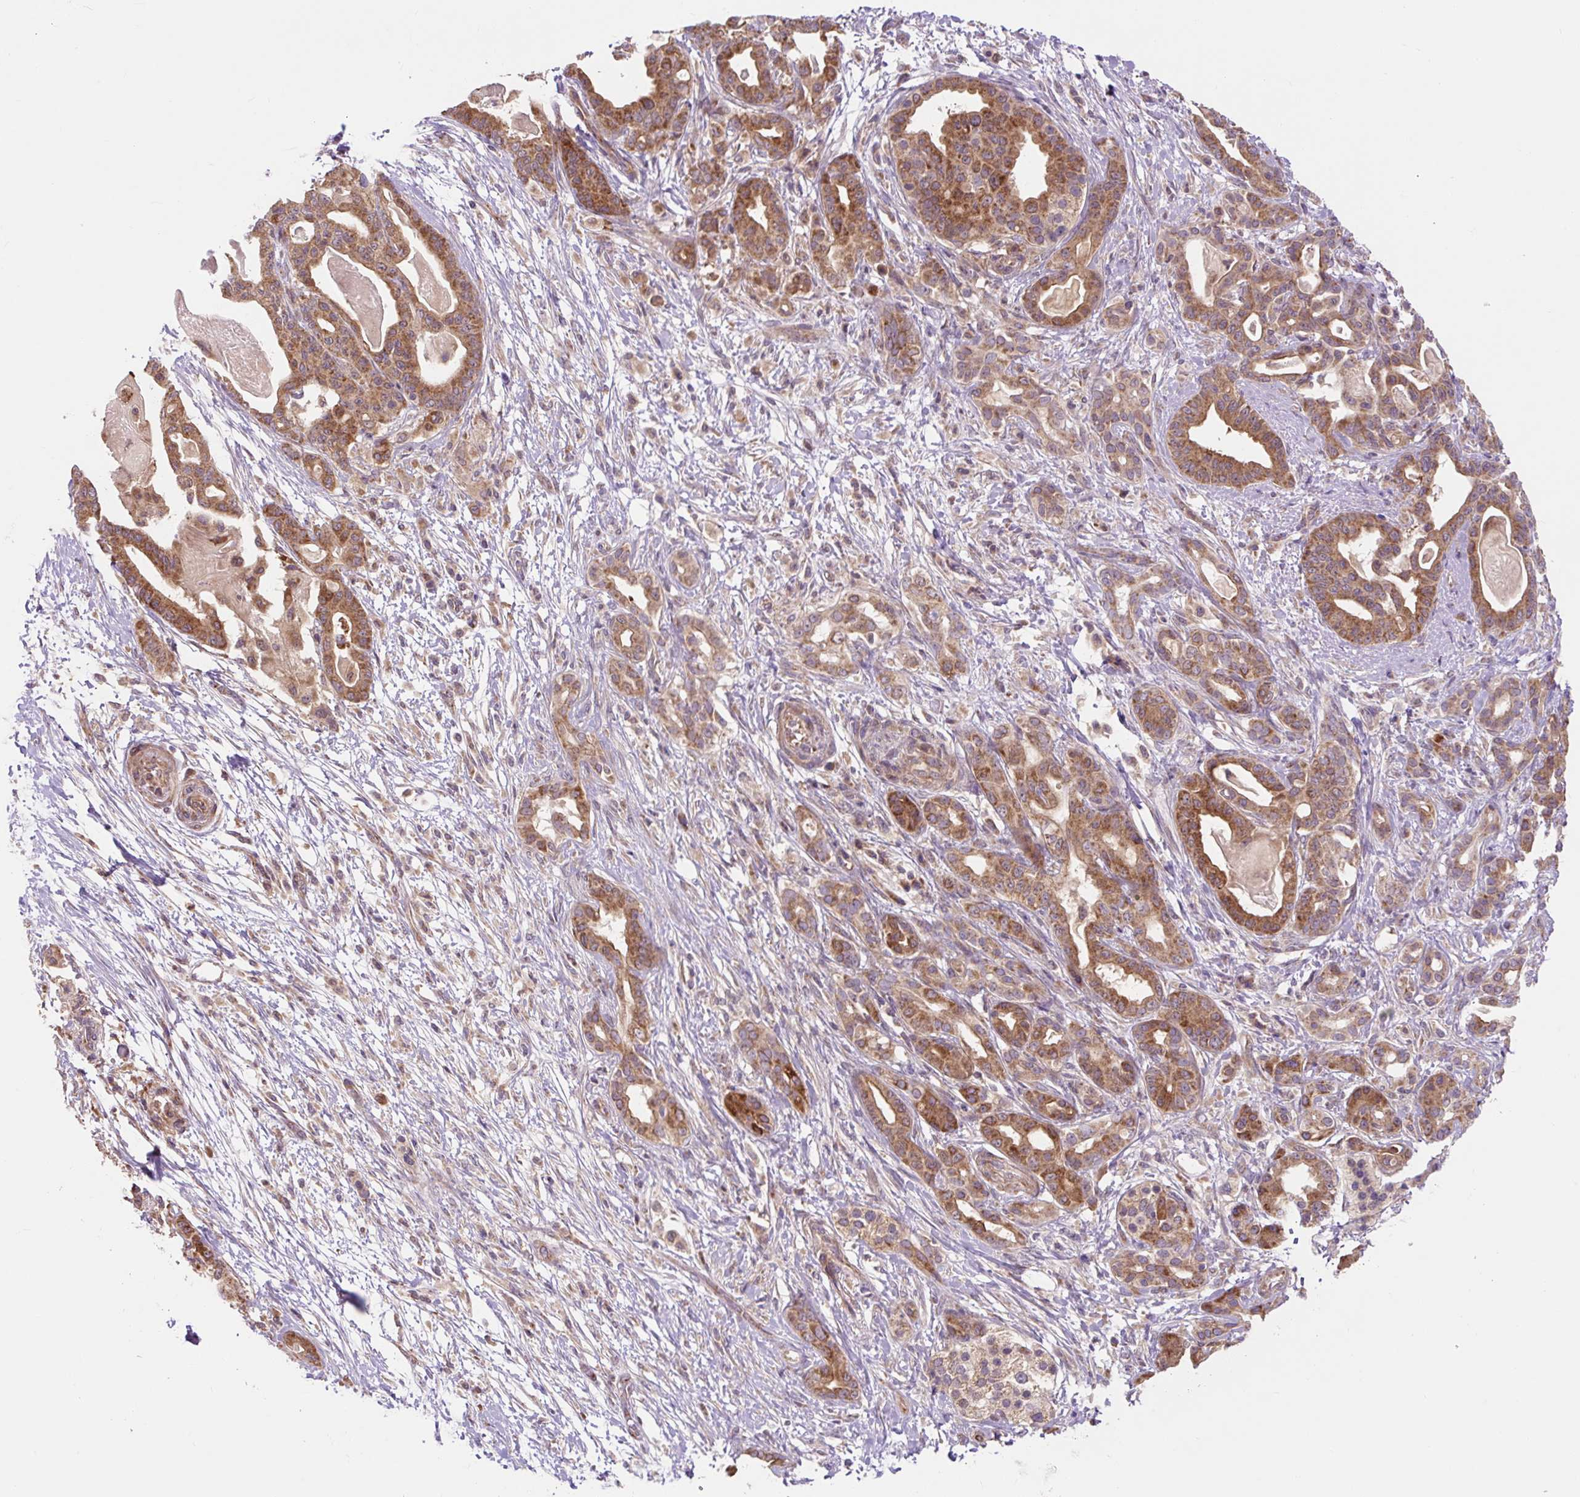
{"staining": {"intensity": "moderate", "quantity": ">75%", "location": "cytoplasmic/membranous"}, "tissue": "pancreatic cancer", "cell_type": "Tumor cells", "image_type": "cancer", "snomed": [{"axis": "morphology", "description": "Adenocarcinoma, NOS"}, {"axis": "topography", "description": "Pancreas"}], "caption": "Adenocarcinoma (pancreatic) tissue shows moderate cytoplasmic/membranous expression in about >75% of tumor cells", "gene": "TRIAP1", "patient": {"sex": "male", "age": 63}}